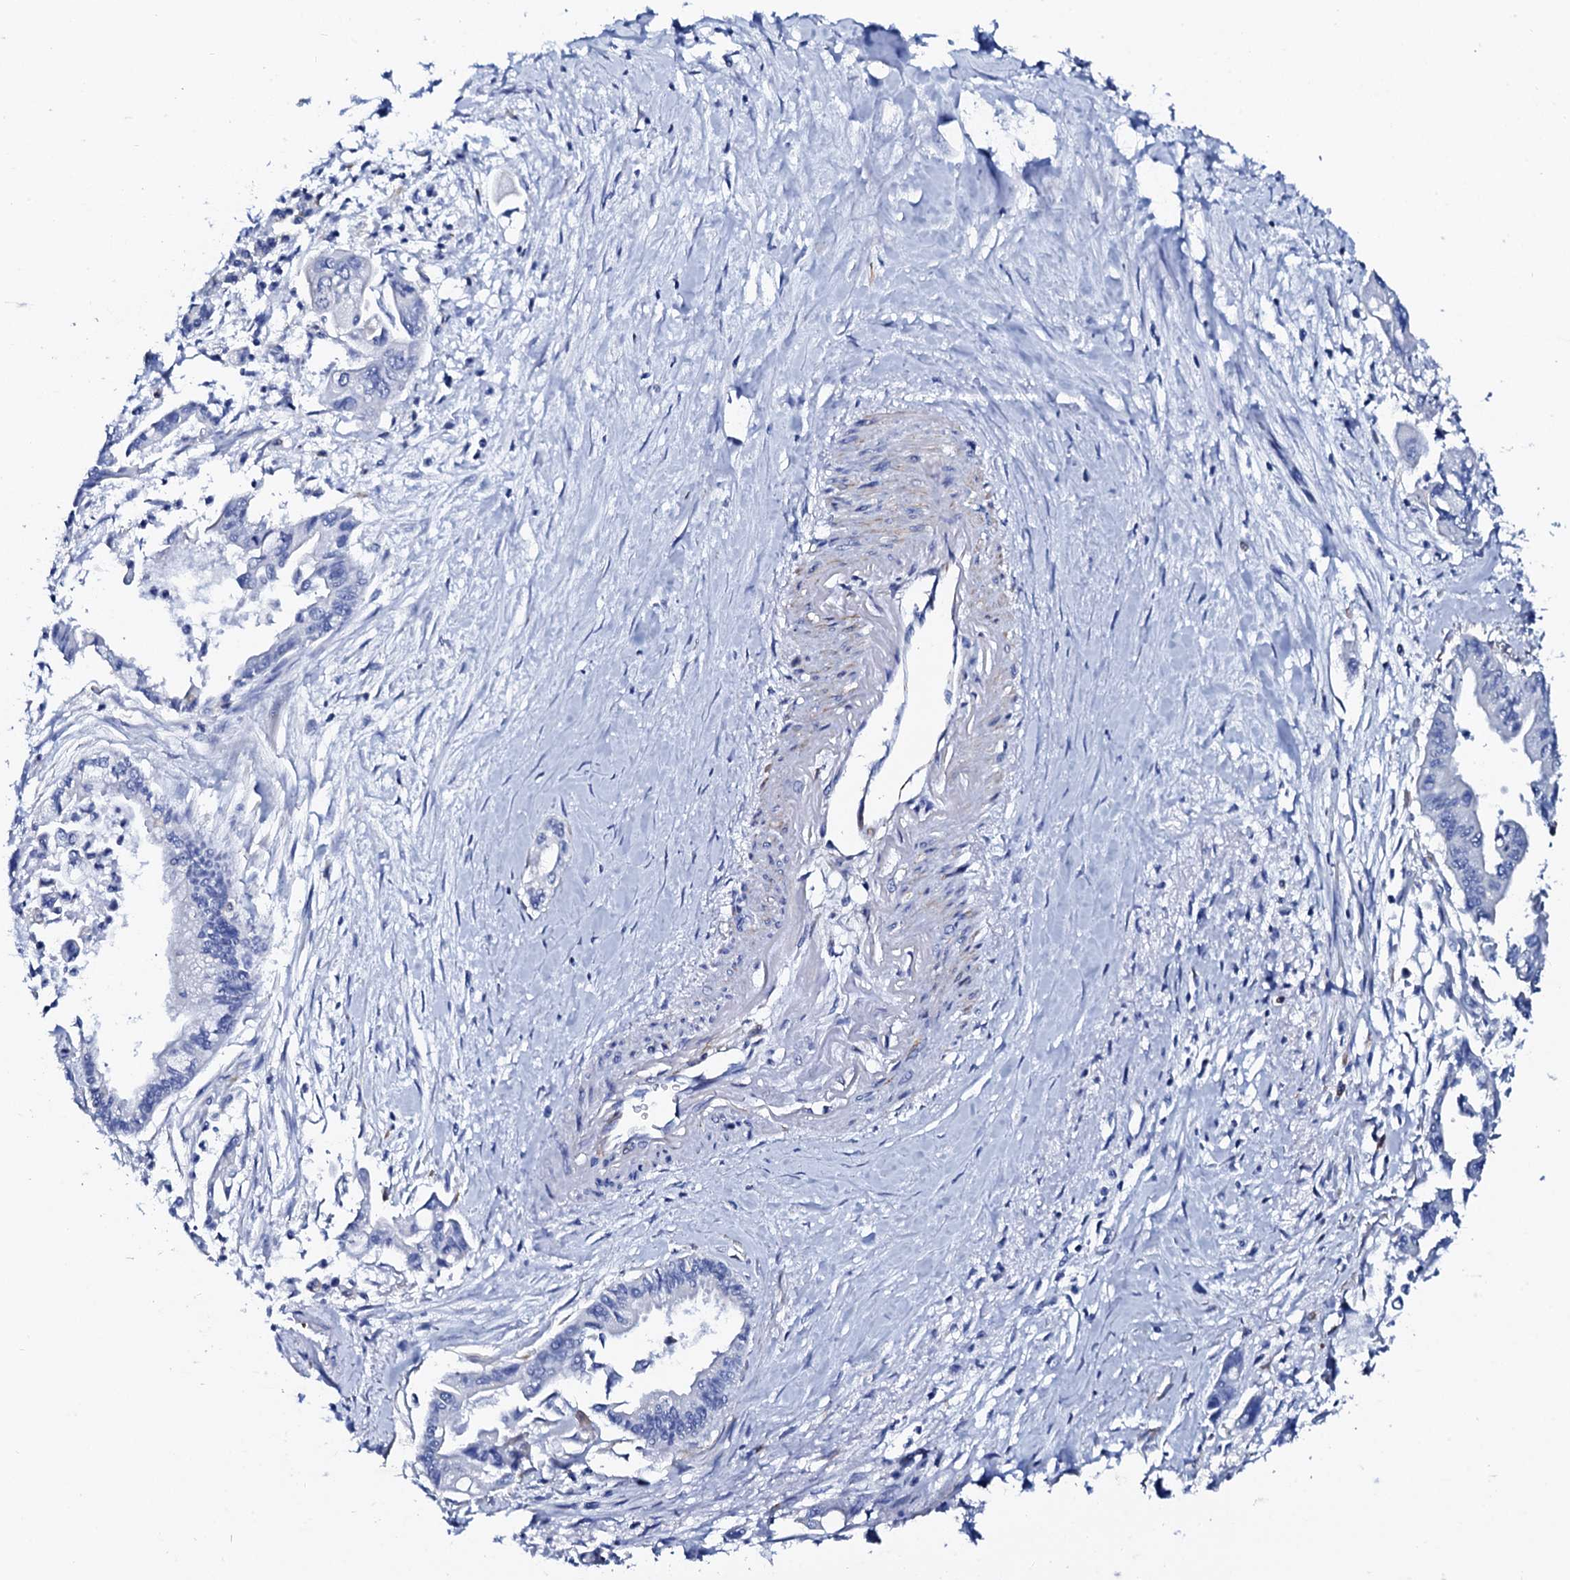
{"staining": {"intensity": "negative", "quantity": "none", "location": "none"}, "tissue": "pancreatic cancer", "cell_type": "Tumor cells", "image_type": "cancer", "snomed": [{"axis": "morphology", "description": "Adenocarcinoma, NOS"}, {"axis": "topography", "description": "Pancreas"}], "caption": "Tumor cells show no significant protein positivity in pancreatic adenocarcinoma. (DAB immunohistochemistry visualized using brightfield microscopy, high magnification).", "gene": "GLB1L3", "patient": {"sex": "male", "age": 70}}